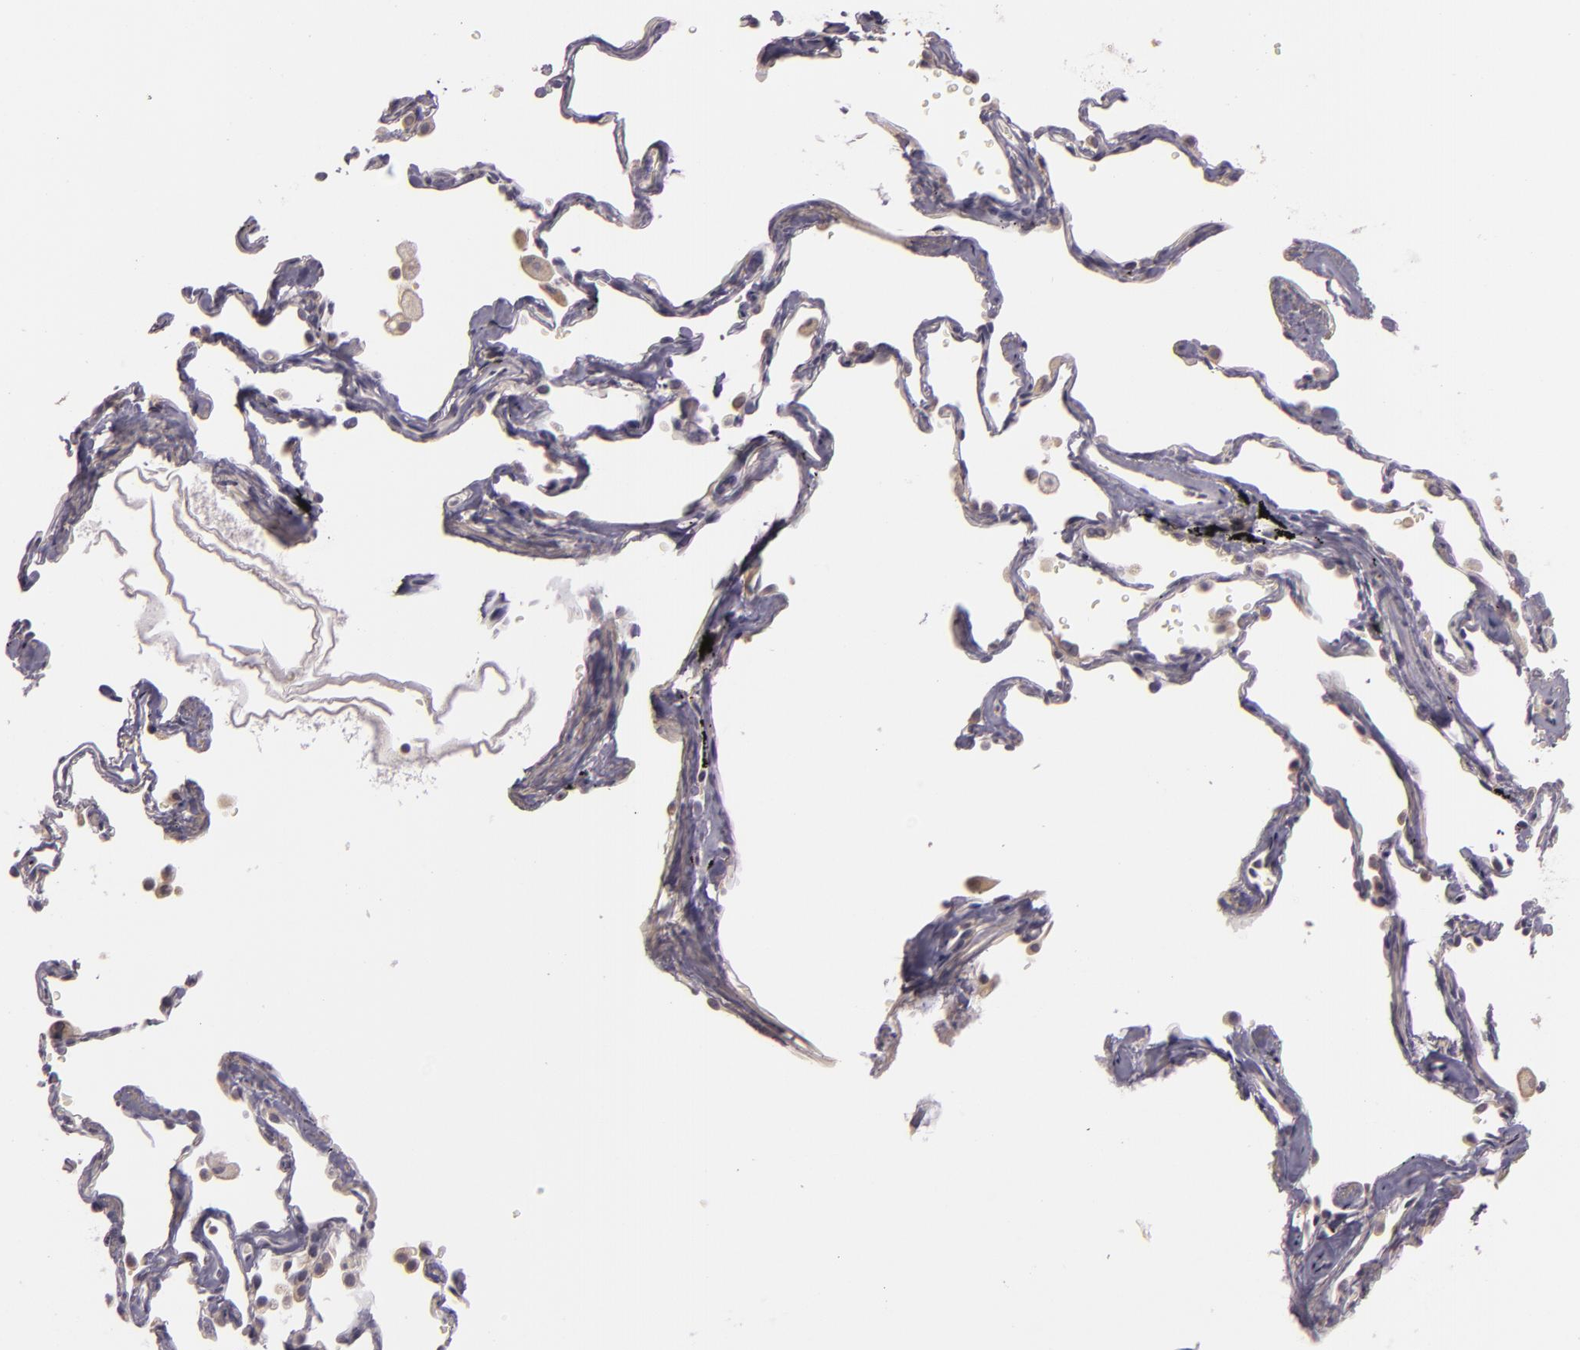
{"staining": {"intensity": "weak", "quantity": "<25%", "location": "cytoplasmic/membranous"}, "tissue": "lung cancer", "cell_type": "Tumor cells", "image_type": "cancer", "snomed": [{"axis": "morphology", "description": "Adenocarcinoma, NOS"}, {"axis": "topography", "description": "Lung"}], "caption": "Protein analysis of lung cancer exhibits no significant expression in tumor cells.", "gene": "RALGAPA1", "patient": {"sex": "female", "age": 50}}